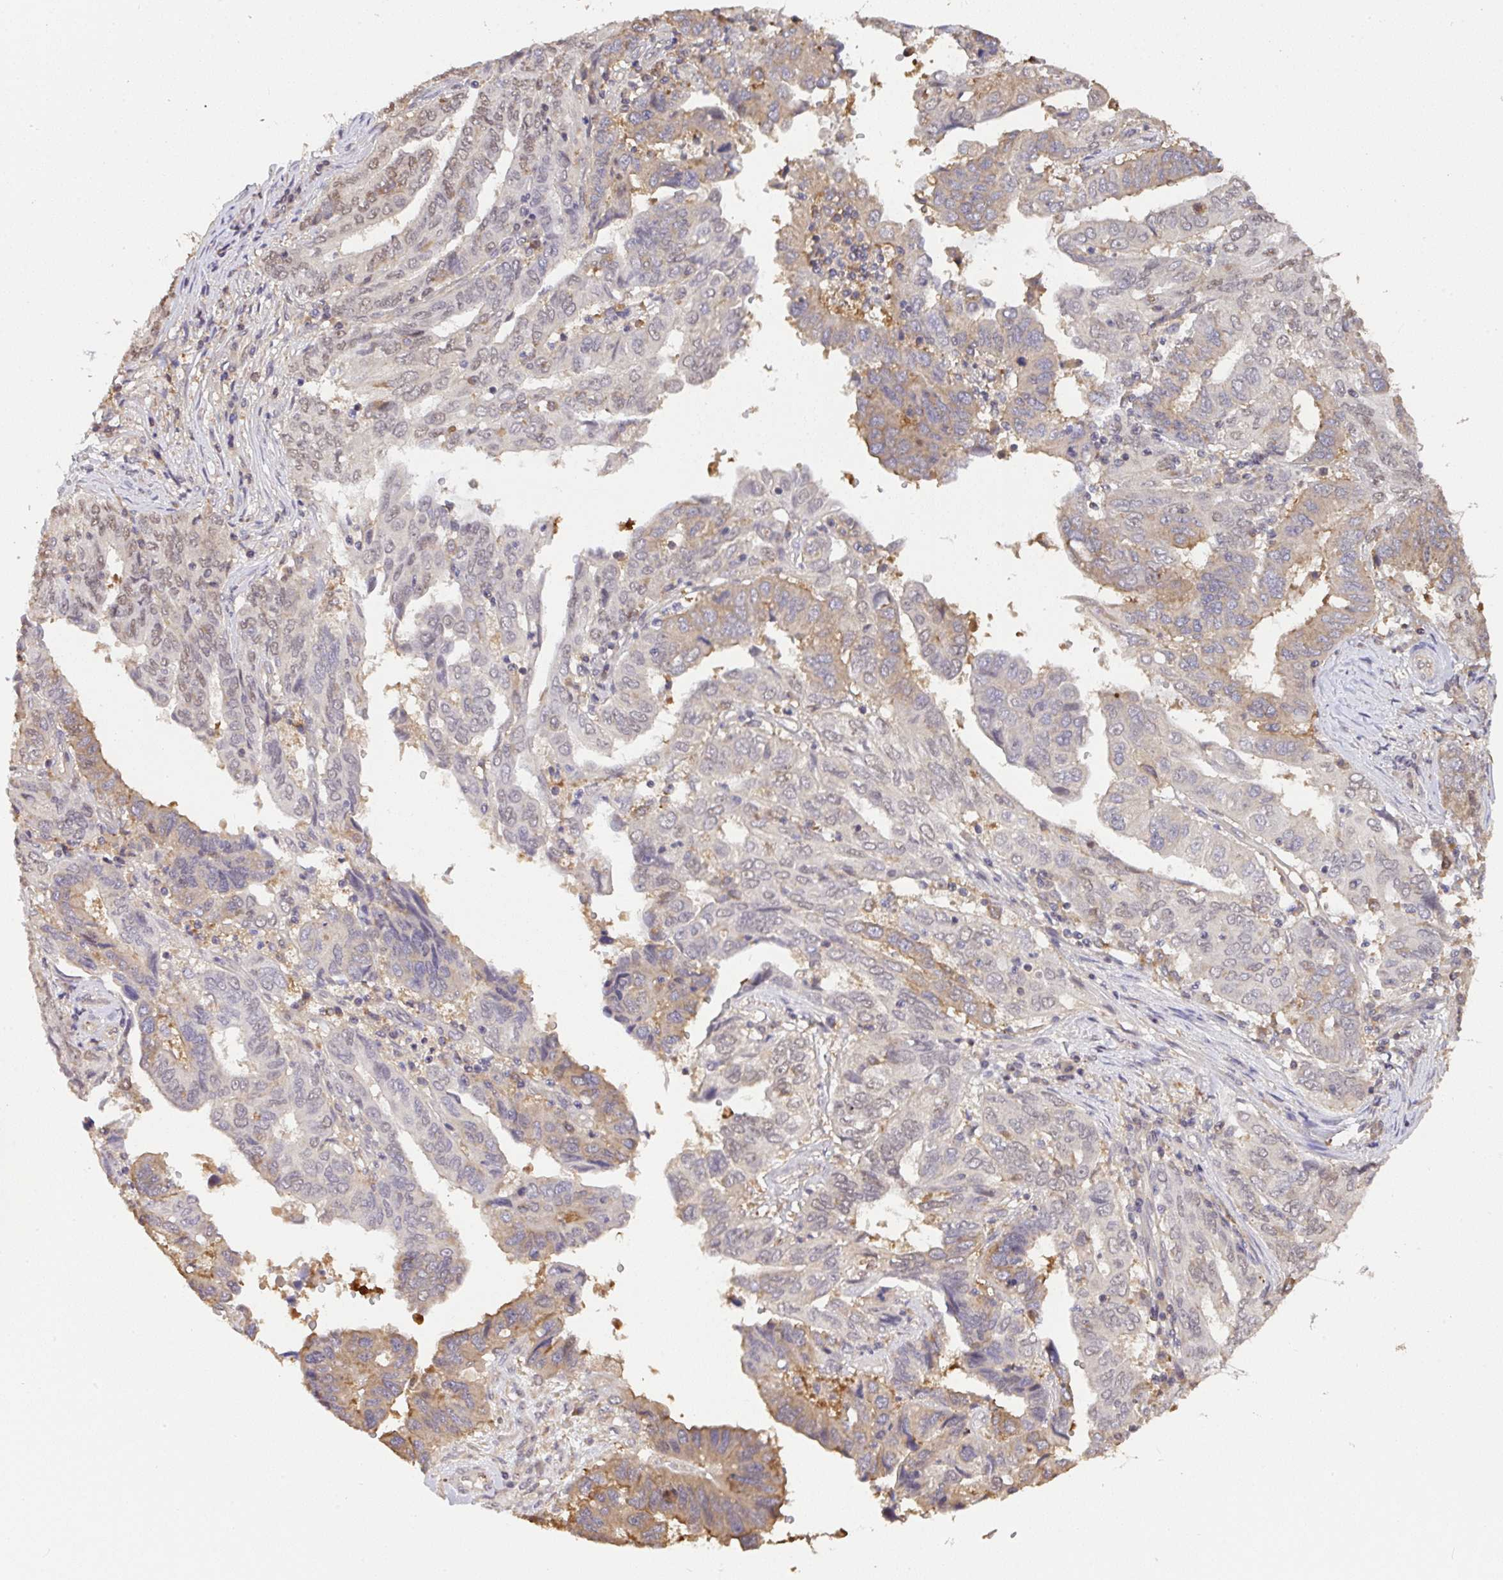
{"staining": {"intensity": "moderate", "quantity": "25%-75%", "location": "cytoplasmic/membranous"}, "tissue": "ovarian cancer", "cell_type": "Tumor cells", "image_type": "cancer", "snomed": [{"axis": "morphology", "description": "Cystadenocarcinoma, serous, NOS"}, {"axis": "topography", "description": "Ovary"}], "caption": "This micrograph demonstrates immunohistochemistry (IHC) staining of ovarian cancer, with medium moderate cytoplasmic/membranous staining in approximately 25%-75% of tumor cells.", "gene": "C12orf57", "patient": {"sex": "female", "age": 79}}